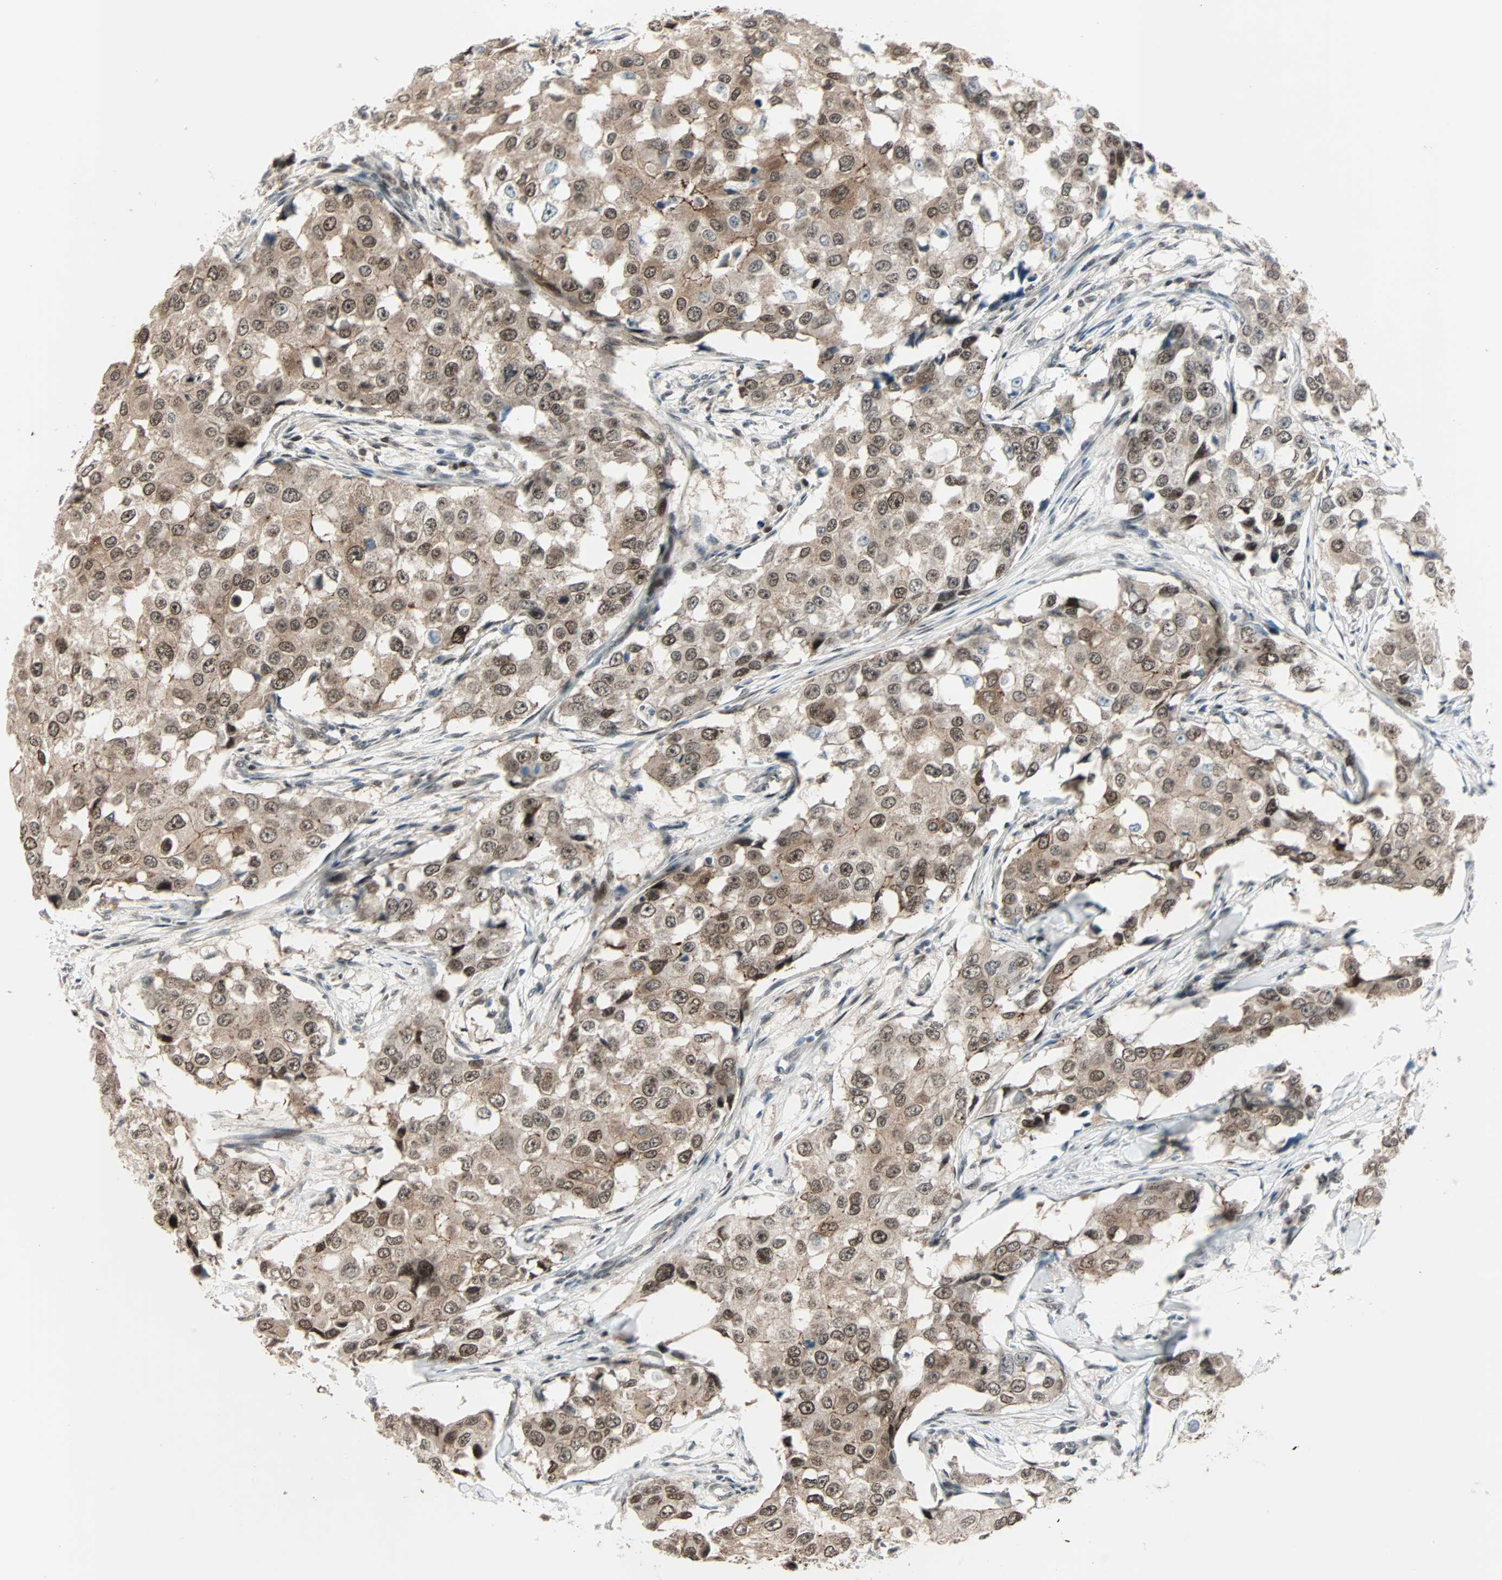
{"staining": {"intensity": "moderate", "quantity": ">75%", "location": "cytoplasmic/membranous,nuclear"}, "tissue": "breast cancer", "cell_type": "Tumor cells", "image_type": "cancer", "snomed": [{"axis": "morphology", "description": "Duct carcinoma"}, {"axis": "topography", "description": "Breast"}], "caption": "Breast cancer (invasive ductal carcinoma) tissue demonstrates moderate cytoplasmic/membranous and nuclear positivity in about >75% of tumor cells (DAB (3,3'-diaminobenzidine) = brown stain, brightfield microscopy at high magnification).", "gene": "CBX4", "patient": {"sex": "female", "age": 27}}